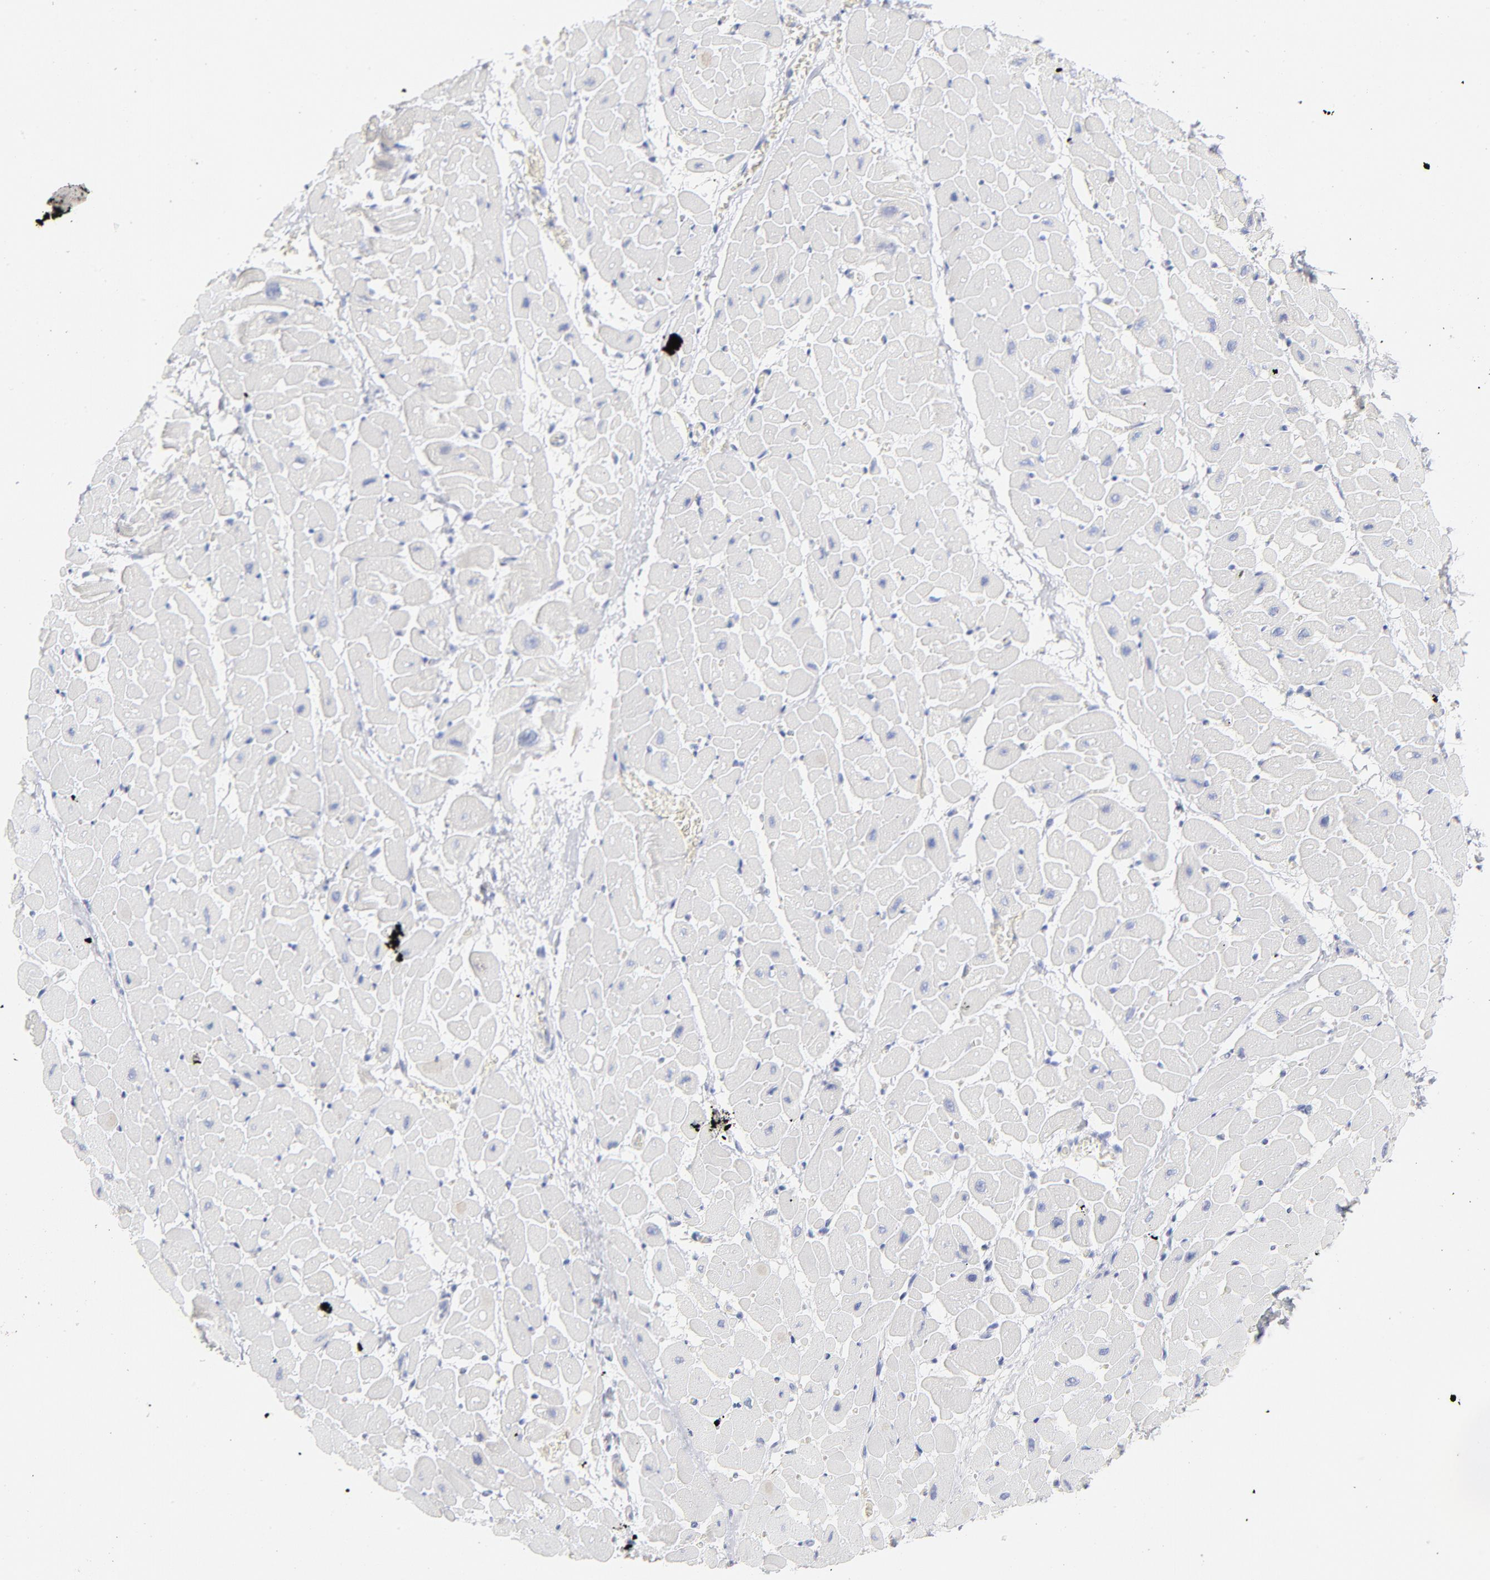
{"staining": {"intensity": "negative", "quantity": "none", "location": "none"}, "tissue": "heart muscle", "cell_type": "Cardiomyocytes", "image_type": "normal", "snomed": [{"axis": "morphology", "description": "Normal tissue, NOS"}, {"axis": "topography", "description": "Heart"}], "caption": "Histopathology image shows no significant protein staining in cardiomyocytes of unremarkable heart muscle. (DAB (3,3'-diaminobenzidine) IHC visualized using brightfield microscopy, high magnification).", "gene": "MCM7", "patient": {"sex": "male", "age": 45}}